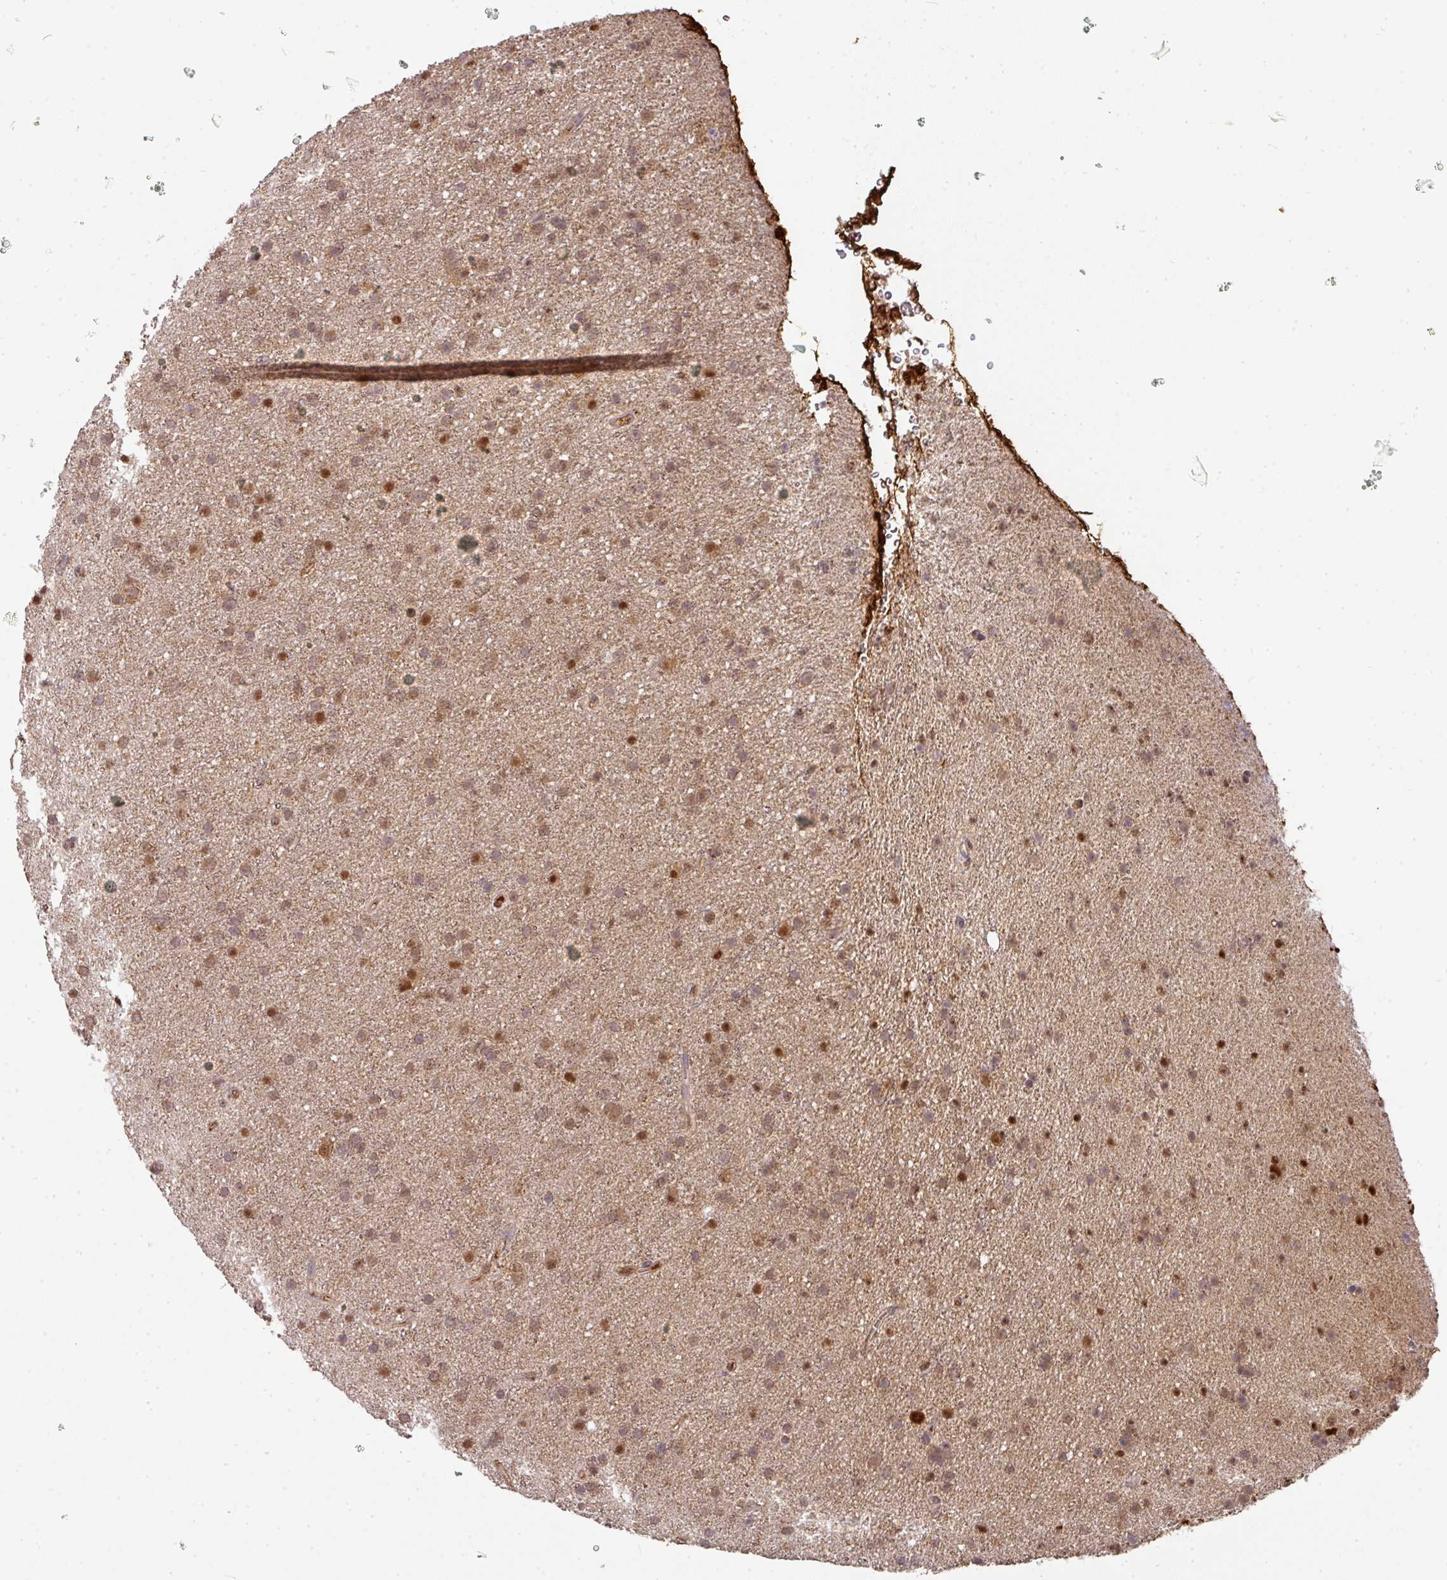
{"staining": {"intensity": "moderate", "quantity": ">75%", "location": "nuclear"}, "tissue": "glioma", "cell_type": "Tumor cells", "image_type": "cancer", "snomed": [{"axis": "morphology", "description": "Glioma, malignant, Low grade"}, {"axis": "topography", "description": "Cerebral cortex"}], "caption": "Immunohistochemical staining of low-grade glioma (malignant) demonstrates medium levels of moderate nuclear positivity in about >75% of tumor cells. The staining was performed using DAB, with brown indicating positive protein expression. Nuclei are stained blue with hematoxylin.", "gene": "RANBP9", "patient": {"sex": "female", "age": 39}}